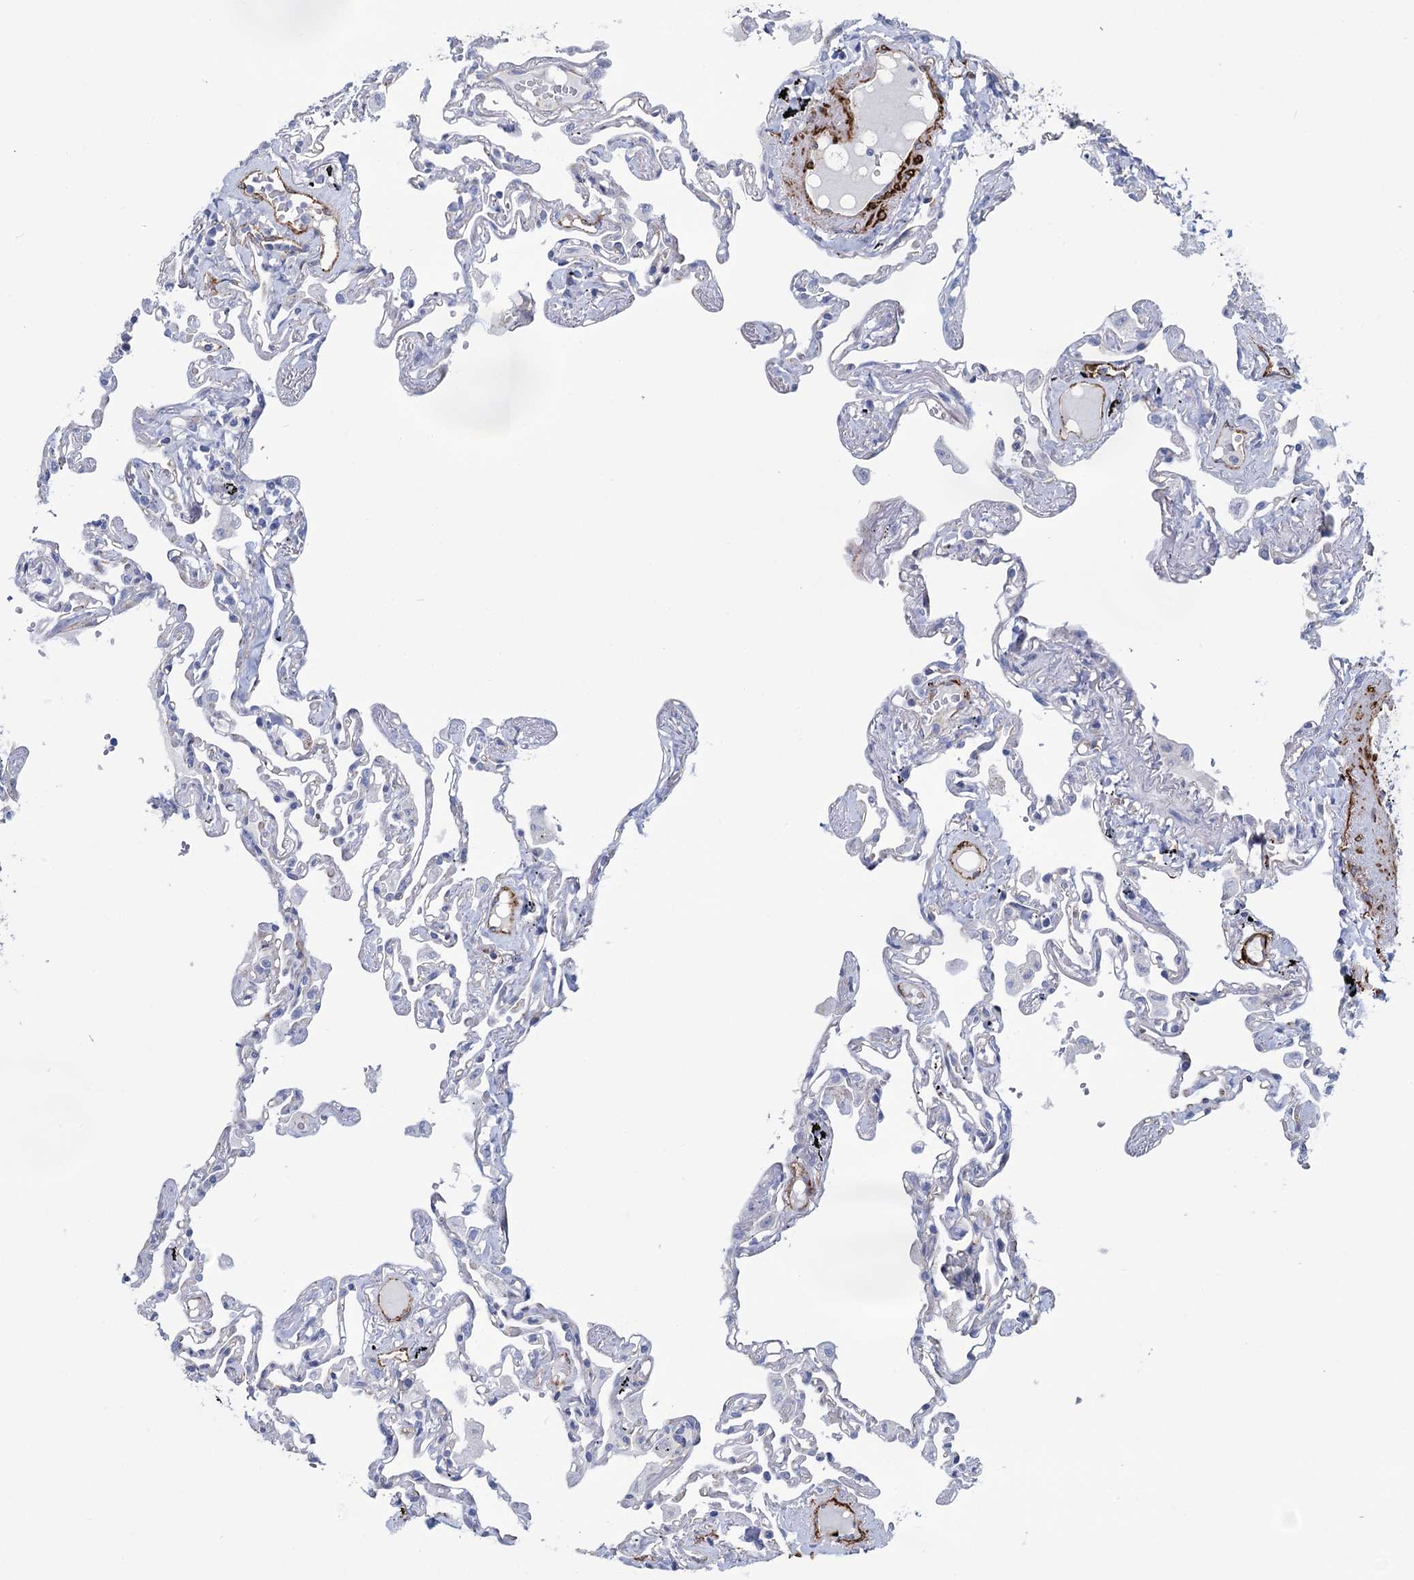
{"staining": {"intensity": "negative", "quantity": "none", "location": "none"}, "tissue": "lung", "cell_type": "Alveolar cells", "image_type": "normal", "snomed": [{"axis": "morphology", "description": "Normal tissue, NOS"}, {"axis": "topography", "description": "Lung"}], "caption": "Immunohistochemistry (IHC) histopathology image of unremarkable lung stained for a protein (brown), which demonstrates no staining in alveolar cells.", "gene": "SNCG", "patient": {"sex": "female", "age": 67}}